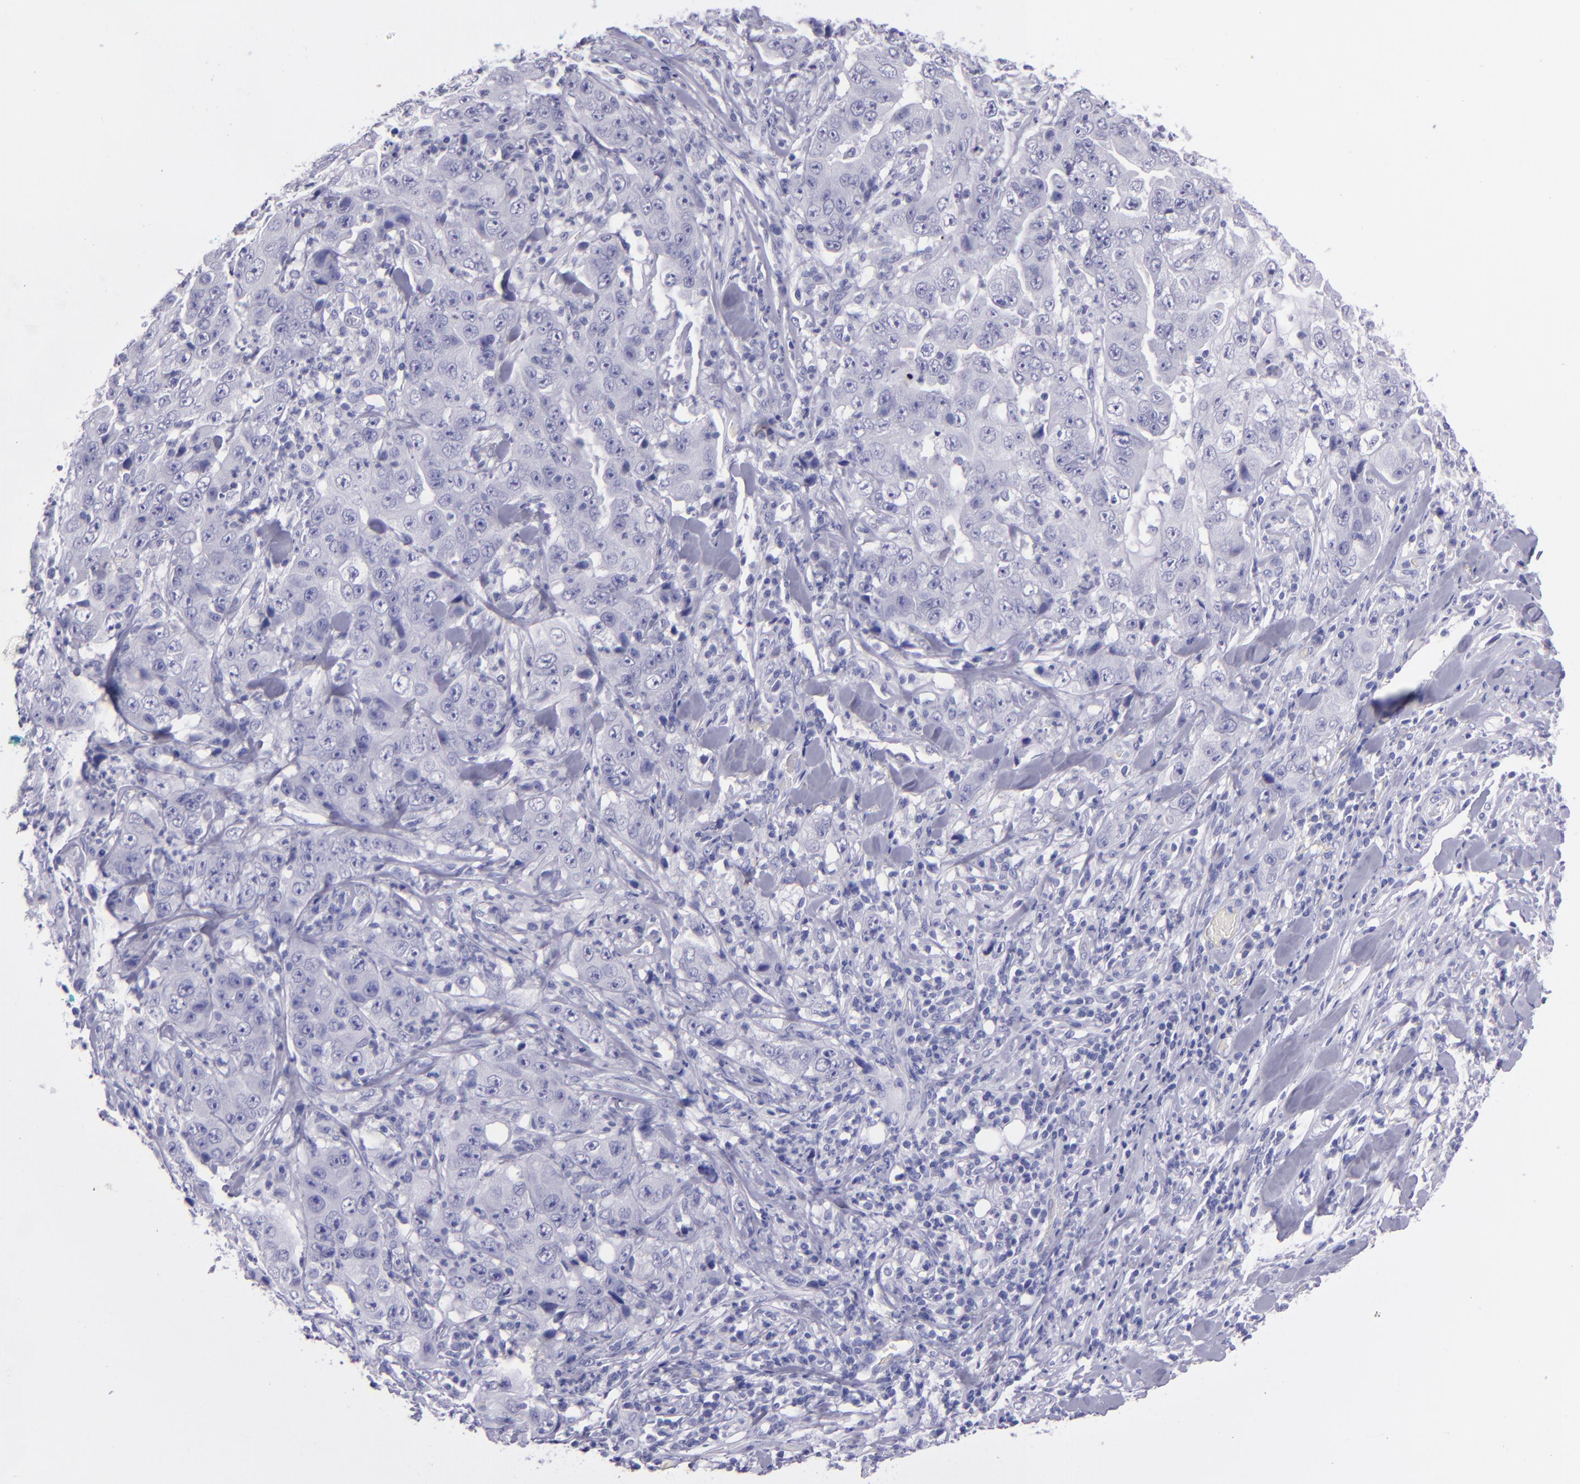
{"staining": {"intensity": "negative", "quantity": "none", "location": "none"}, "tissue": "lung cancer", "cell_type": "Tumor cells", "image_type": "cancer", "snomed": [{"axis": "morphology", "description": "Squamous cell carcinoma, NOS"}, {"axis": "topography", "description": "Lung"}], "caption": "A histopathology image of human lung cancer (squamous cell carcinoma) is negative for staining in tumor cells.", "gene": "TNNT3", "patient": {"sex": "male", "age": 64}}